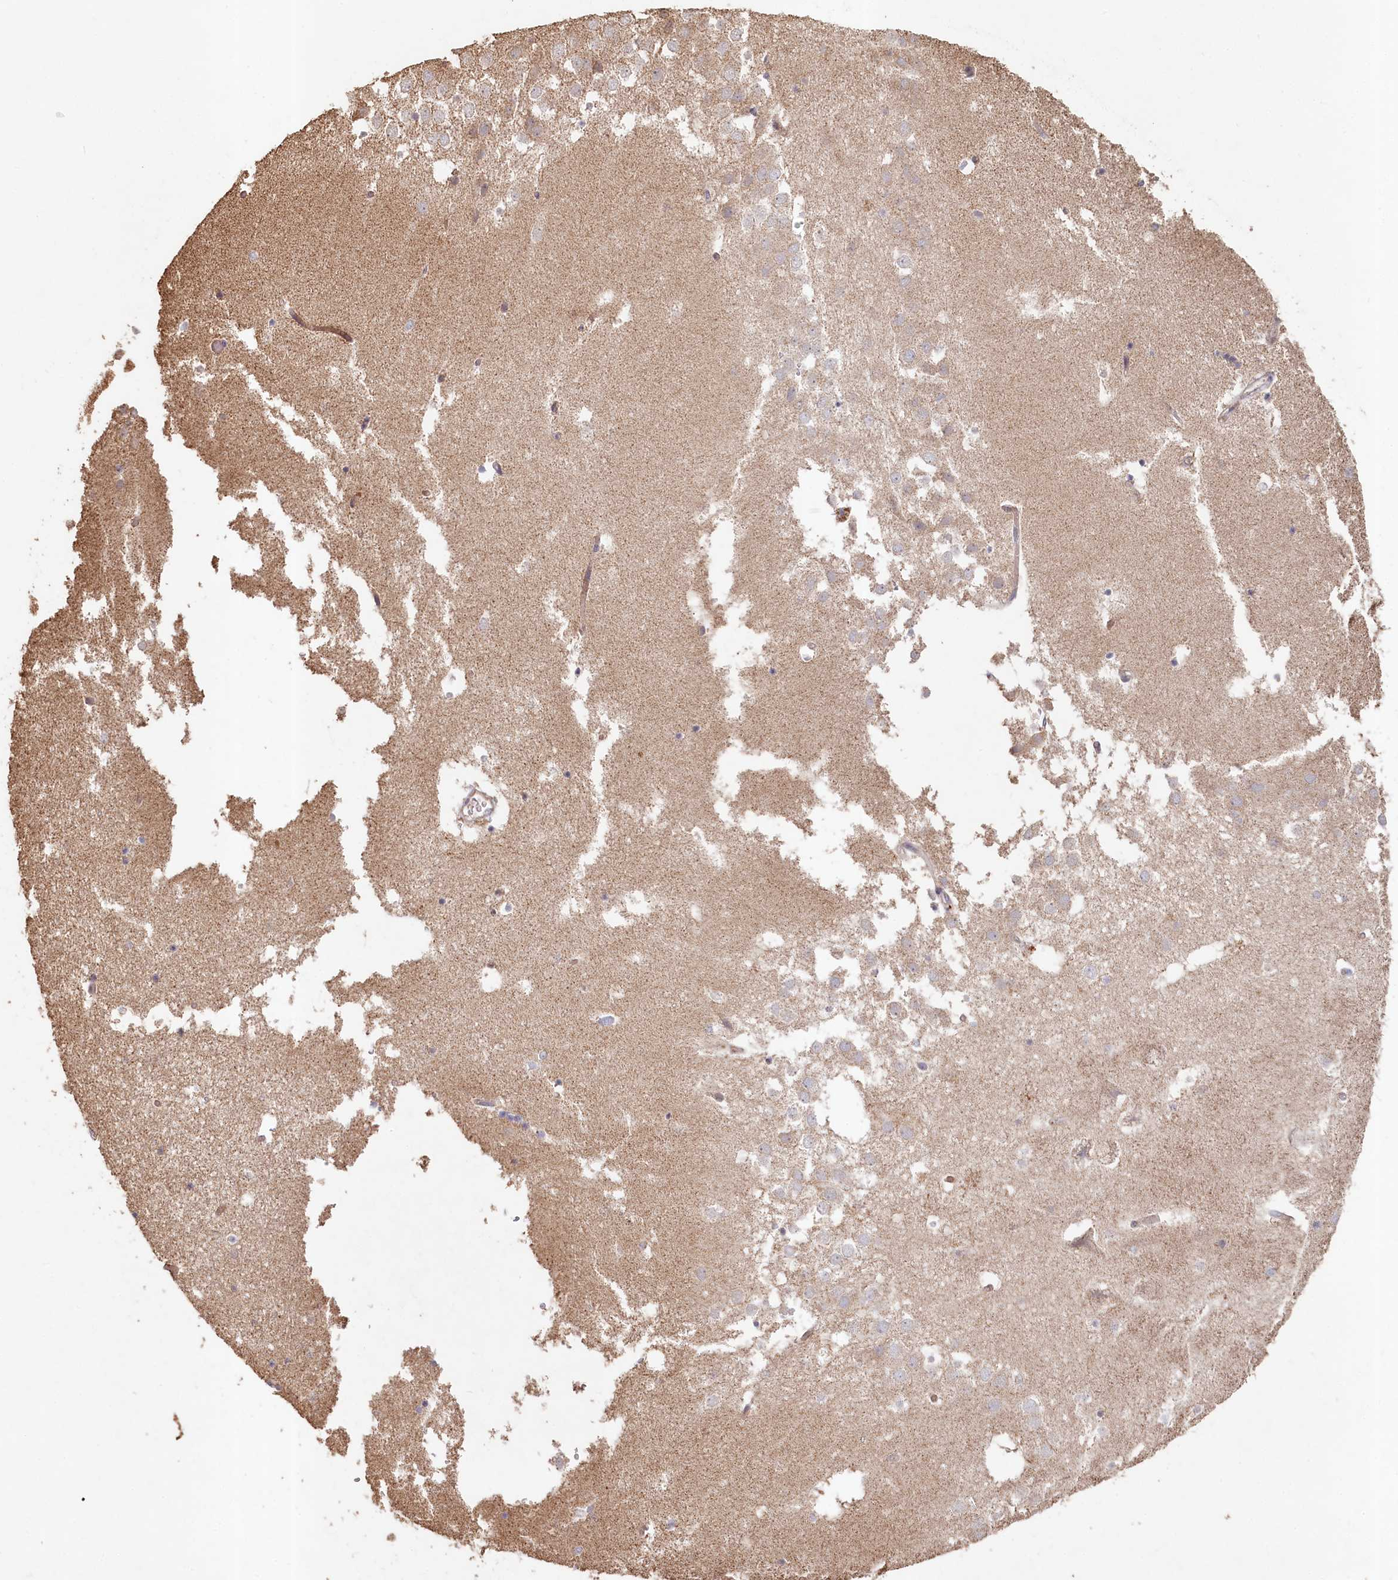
{"staining": {"intensity": "negative", "quantity": "none", "location": "none"}, "tissue": "hippocampus", "cell_type": "Glial cells", "image_type": "normal", "snomed": [{"axis": "morphology", "description": "Normal tissue, NOS"}, {"axis": "topography", "description": "Hippocampus"}], "caption": "High power microscopy histopathology image of an IHC image of unremarkable hippocampus, revealing no significant positivity in glial cells.", "gene": "HAL", "patient": {"sex": "female", "age": 52}}